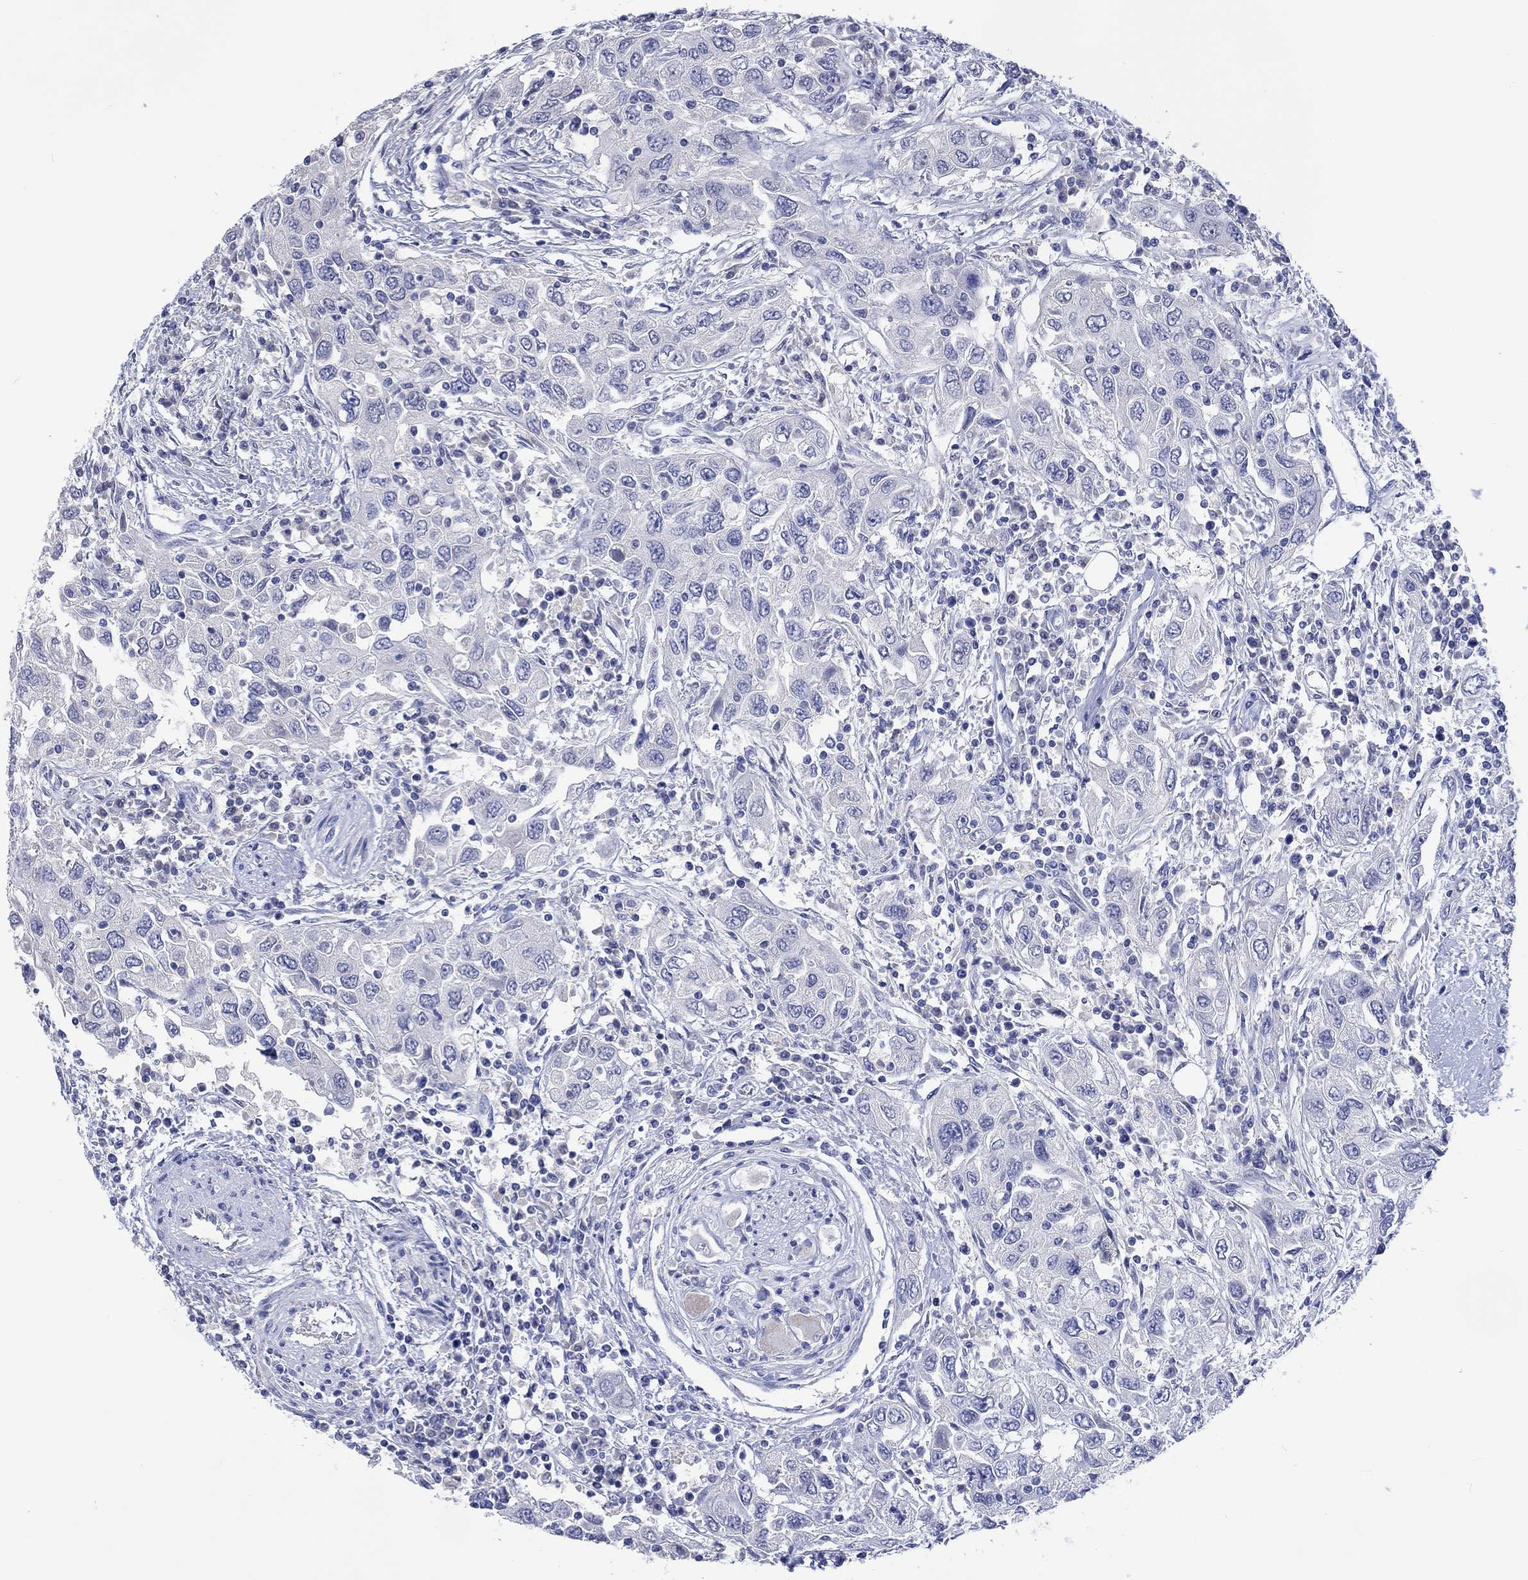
{"staining": {"intensity": "negative", "quantity": "none", "location": "none"}, "tissue": "urothelial cancer", "cell_type": "Tumor cells", "image_type": "cancer", "snomed": [{"axis": "morphology", "description": "Urothelial carcinoma, High grade"}, {"axis": "topography", "description": "Urinary bladder"}], "caption": "This image is of urothelial cancer stained with immunohistochemistry (IHC) to label a protein in brown with the nuclei are counter-stained blue. There is no positivity in tumor cells.", "gene": "TOMM20L", "patient": {"sex": "male", "age": 76}}